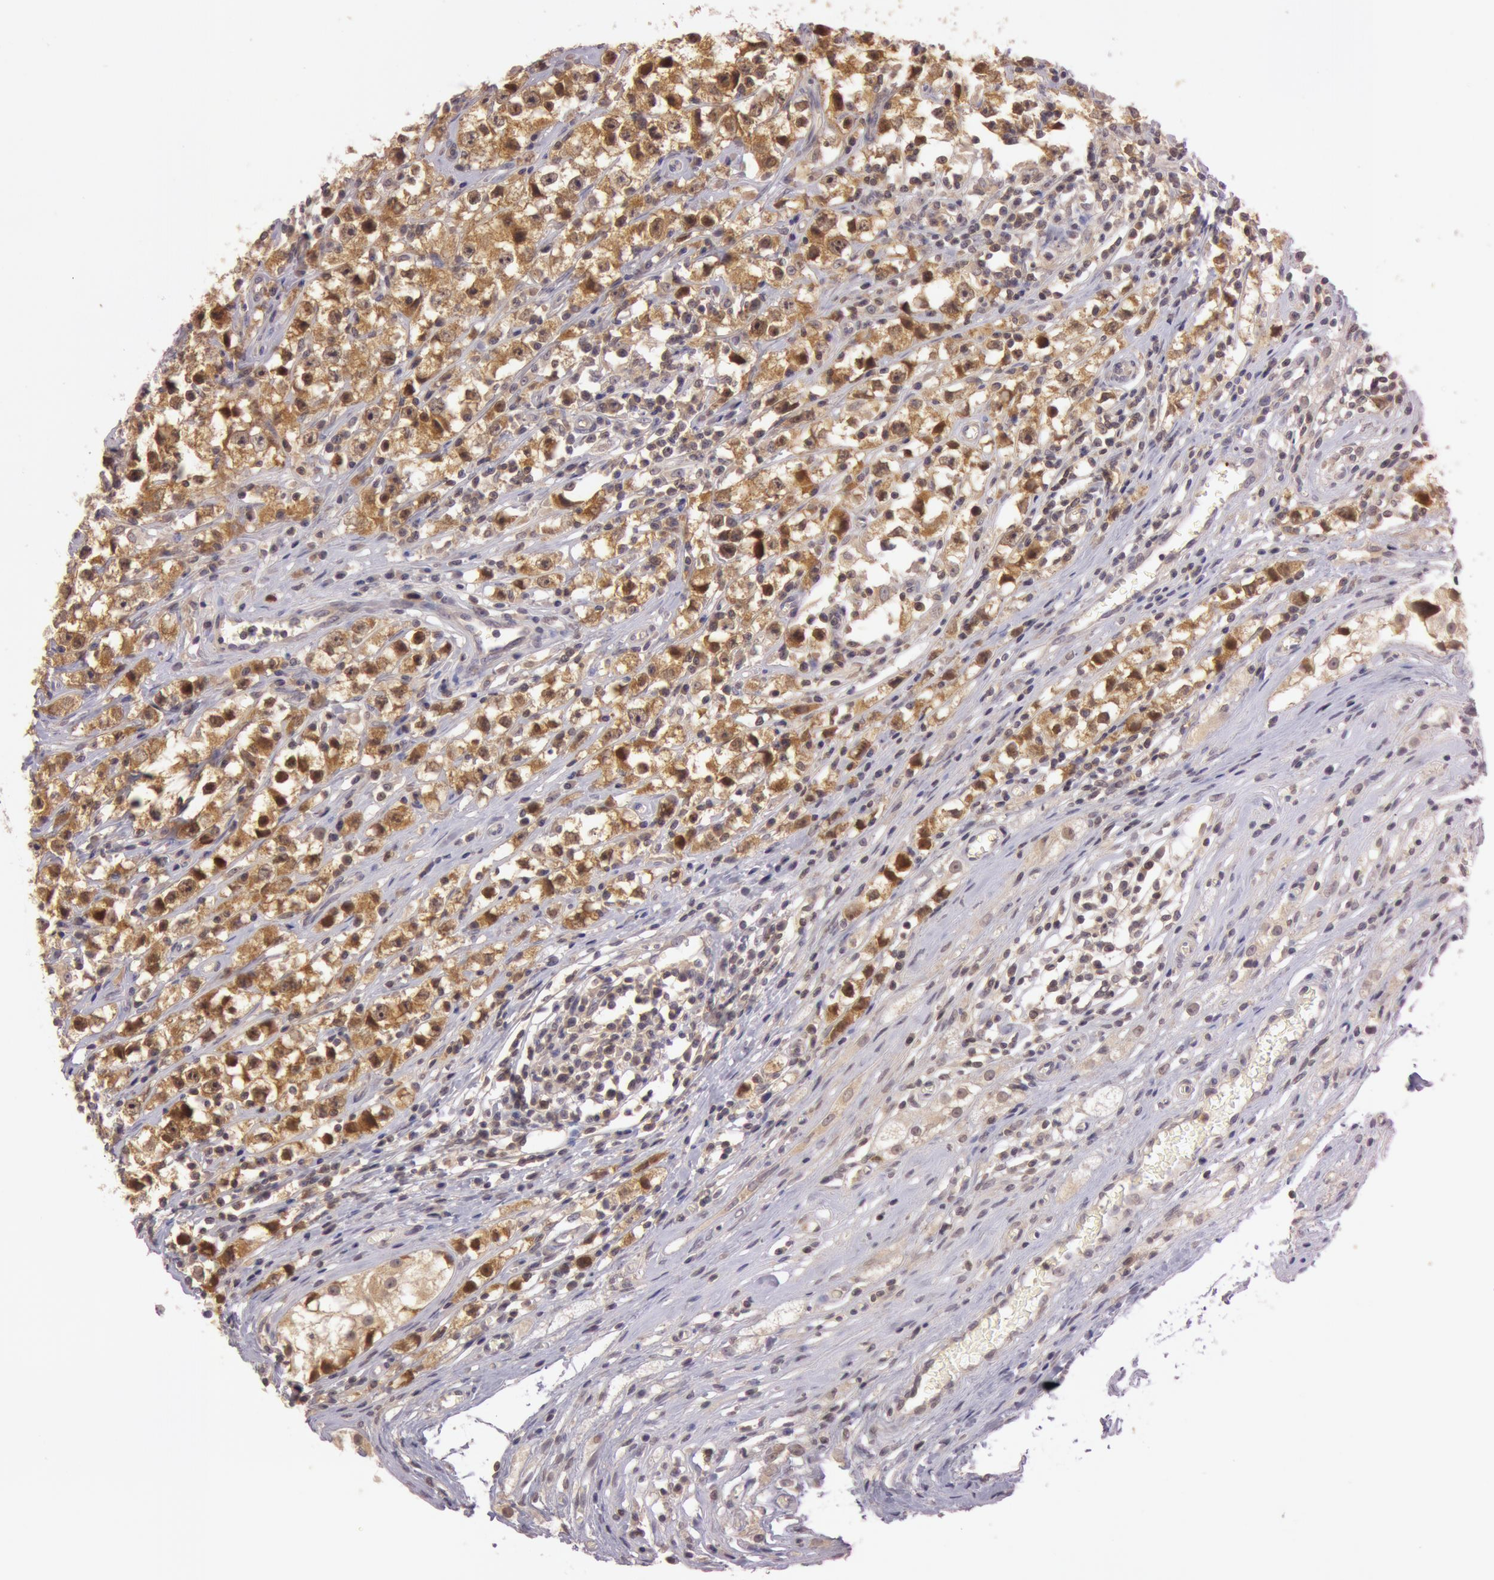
{"staining": {"intensity": "strong", "quantity": ">75%", "location": "cytoplasmic/membranous"}, "tissue": "testis cancer", "cell_type": "Tumor cells", "image_type": "cancer", "snomed": [{"axis": "morphology", "description": "Seminoma, NOS"}, {"axis": "topography", "description": "Testis"}], "caption": "A brown stain labels strong cytoplasmic/membranous positivity of a protein in testis cancer (seminoma) tumor cells.", "gene": "ATG2B", "patient": {"sex": "male", "age": 35}}